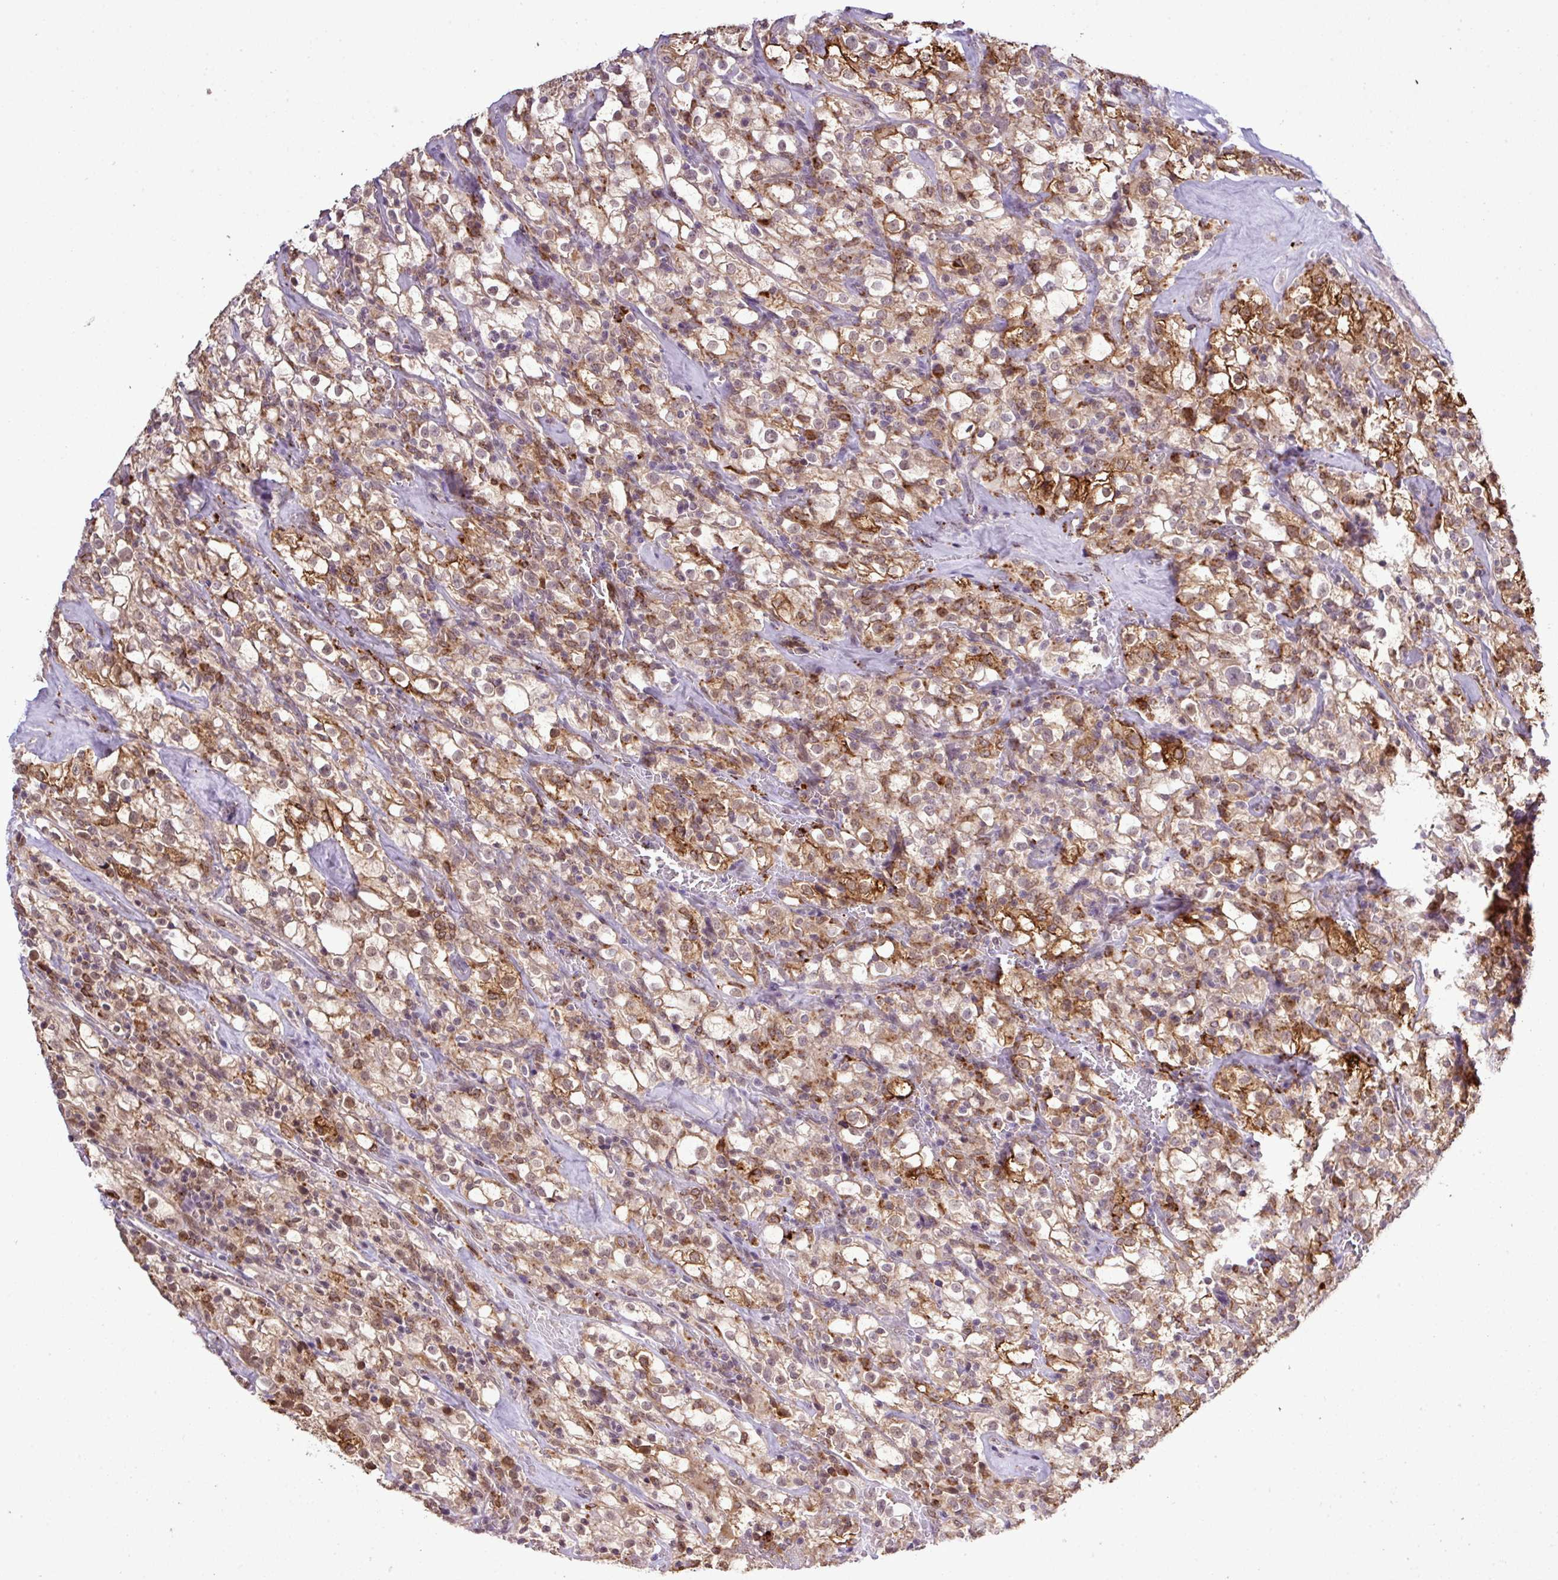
{"staining": {"intensity": "moderate", "quantity": ">75%", "location": "cytoplasmic/membranous,nuclear"}, "tissue": "renal cancer", "cell_type": "Tumor cells", "image_type": "cancer", "snomed": [{"axis": "morphology", "description": "Adenocarcinoma, NOS"}, {"axis": "topography", "description": "Kidney"}], "caption": "This is an image of immunohistochemistry staining of renal cancer (adenocarcinoma), which shows moderate staining in the cytoplasmic/membranous and nuclear of tumor cells.", "gene": "SMCO4", "patient": {"sex": "female", "age": 74}}